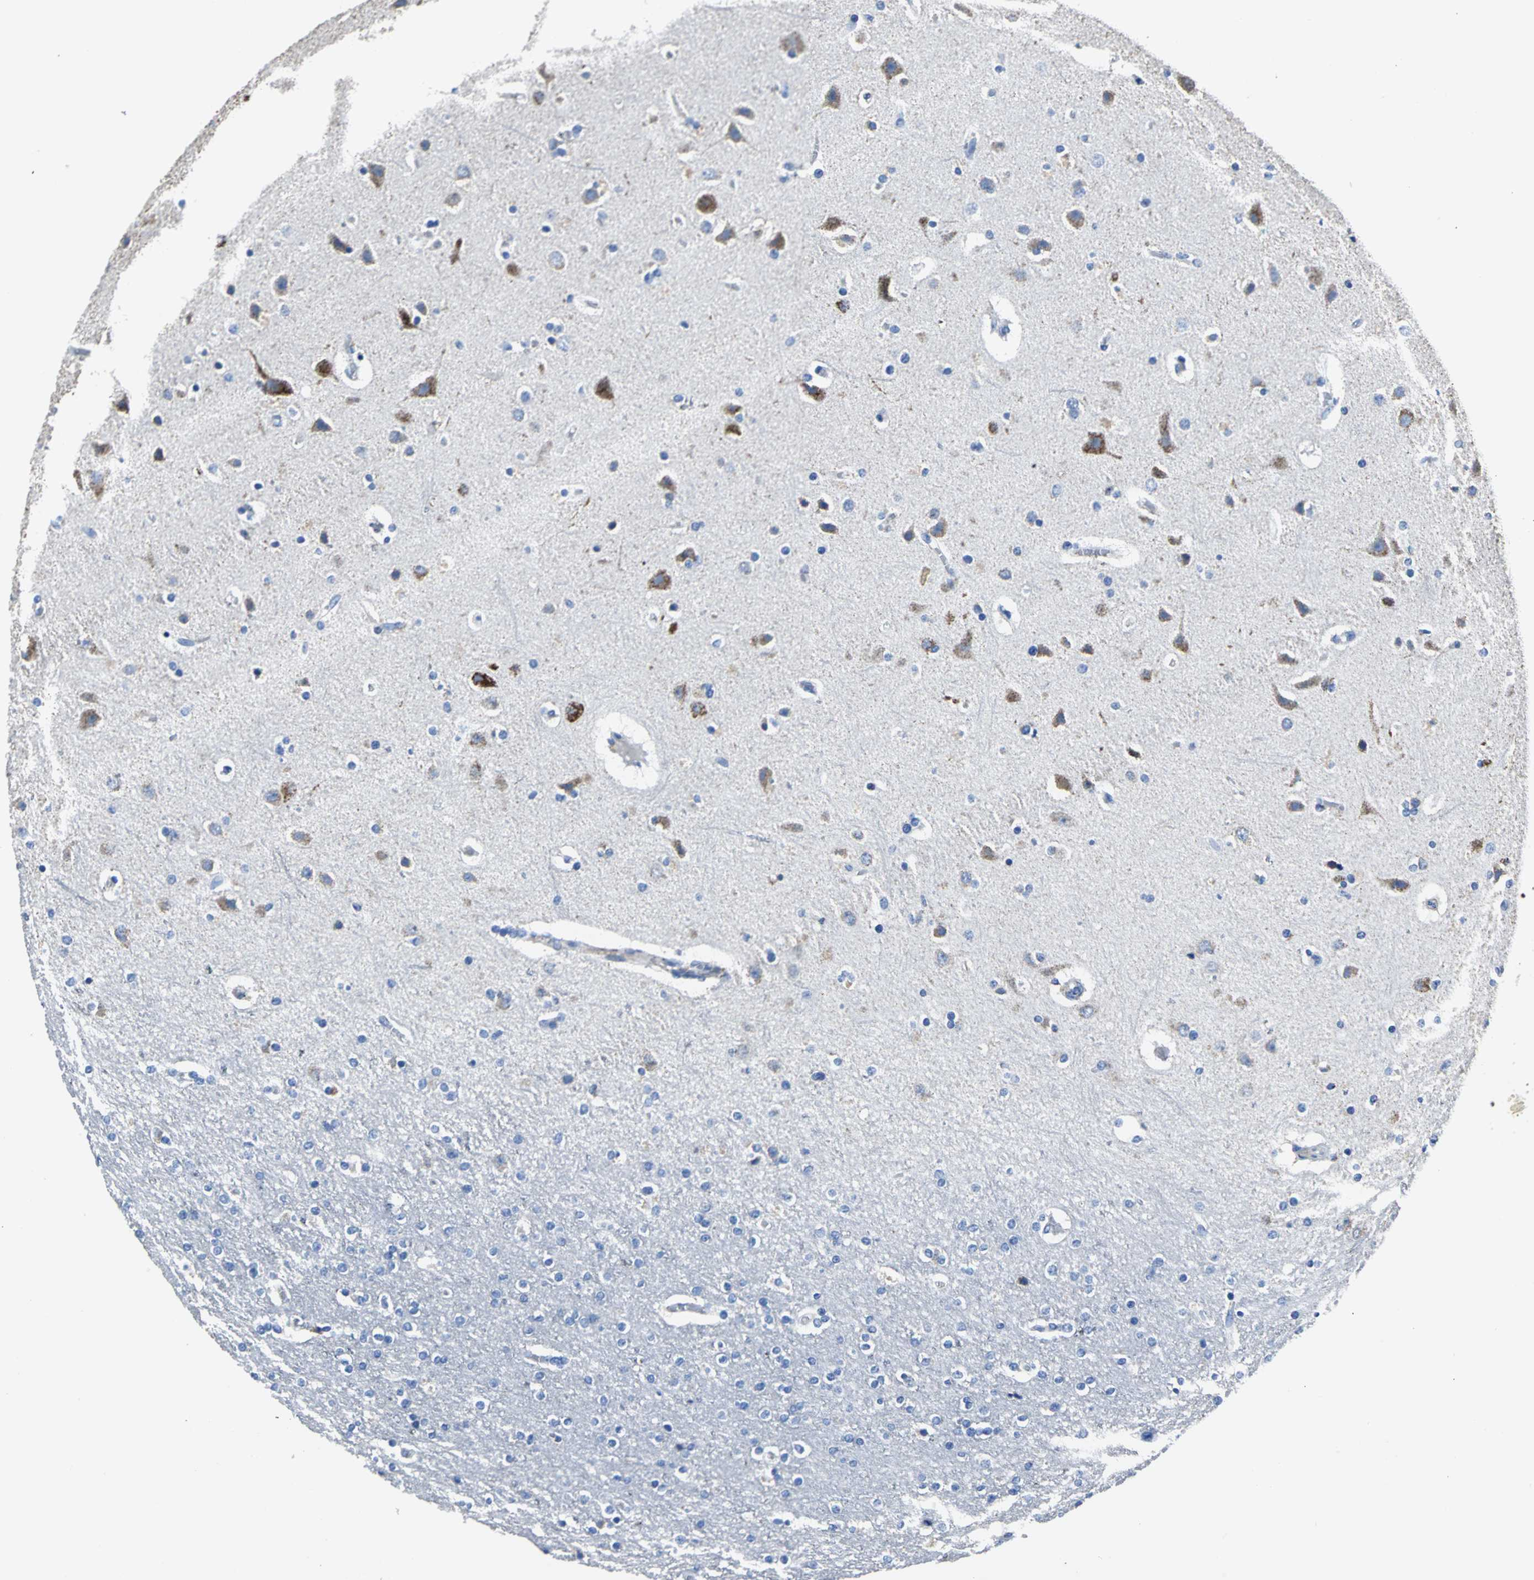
{"staining": {"intensity": "negative", "quantity": "none", "location": "none"}, "tissue": "cerebral cortex", "cell_type": "Endothelial cells", "image_type": "normal", "snomed": [{"axis": "morphology", "description": "Normal tissue, NOS"}, {"axis": "topography", "description": "Cerebral cortex"}], "caption": "Endothelial cells show no significant protein expression in benign cerebral cortex. The staining was performed using DAB (3,3'-diaminobenzidine) to visualize the protein expression in brown, while the nuclei were stained in blue with hematoxylin (Magnification: 20x).", "gene": "IFI6", "patient": {"sex": "female", "age": 54}}